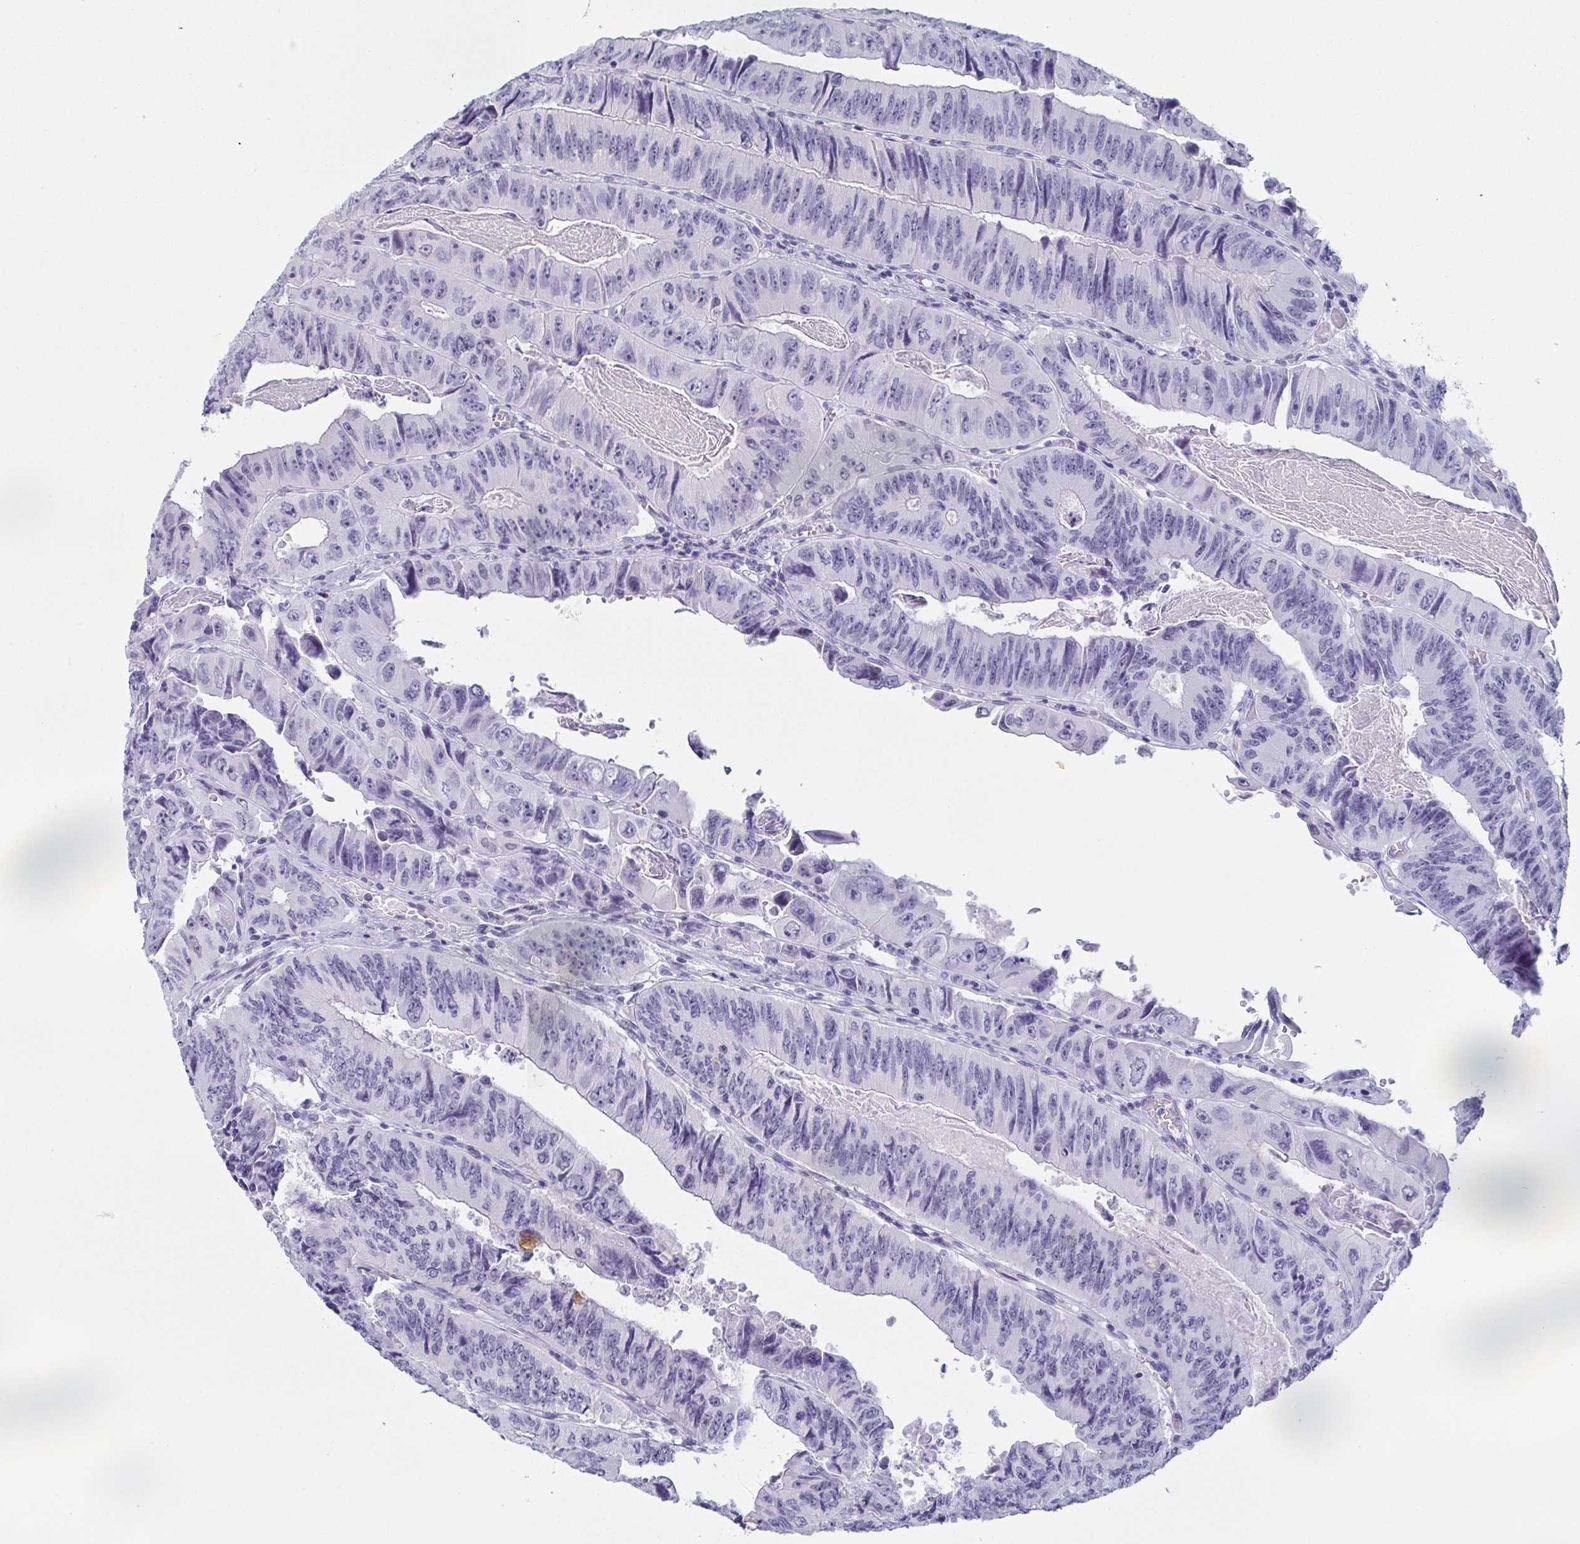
{"staining": {"intensity": "negative", "quantity": "none", "location": "none"}, "tissue": "colorectal cancer", "cell_type": "Tumor cells", "image_type": "cancer", "snomed": [{"axis": "morphology", "description": "Adenocarcinoma, NOS"}, {"axis": "topography", "description": "Colon"}], "caption": "Photomicrograph shows no significant protein expression in tumor cells of colorectal cancer (adenocarcinoma).", "gene": "REG4", "patient": {"sex": "female", "age": 84}}